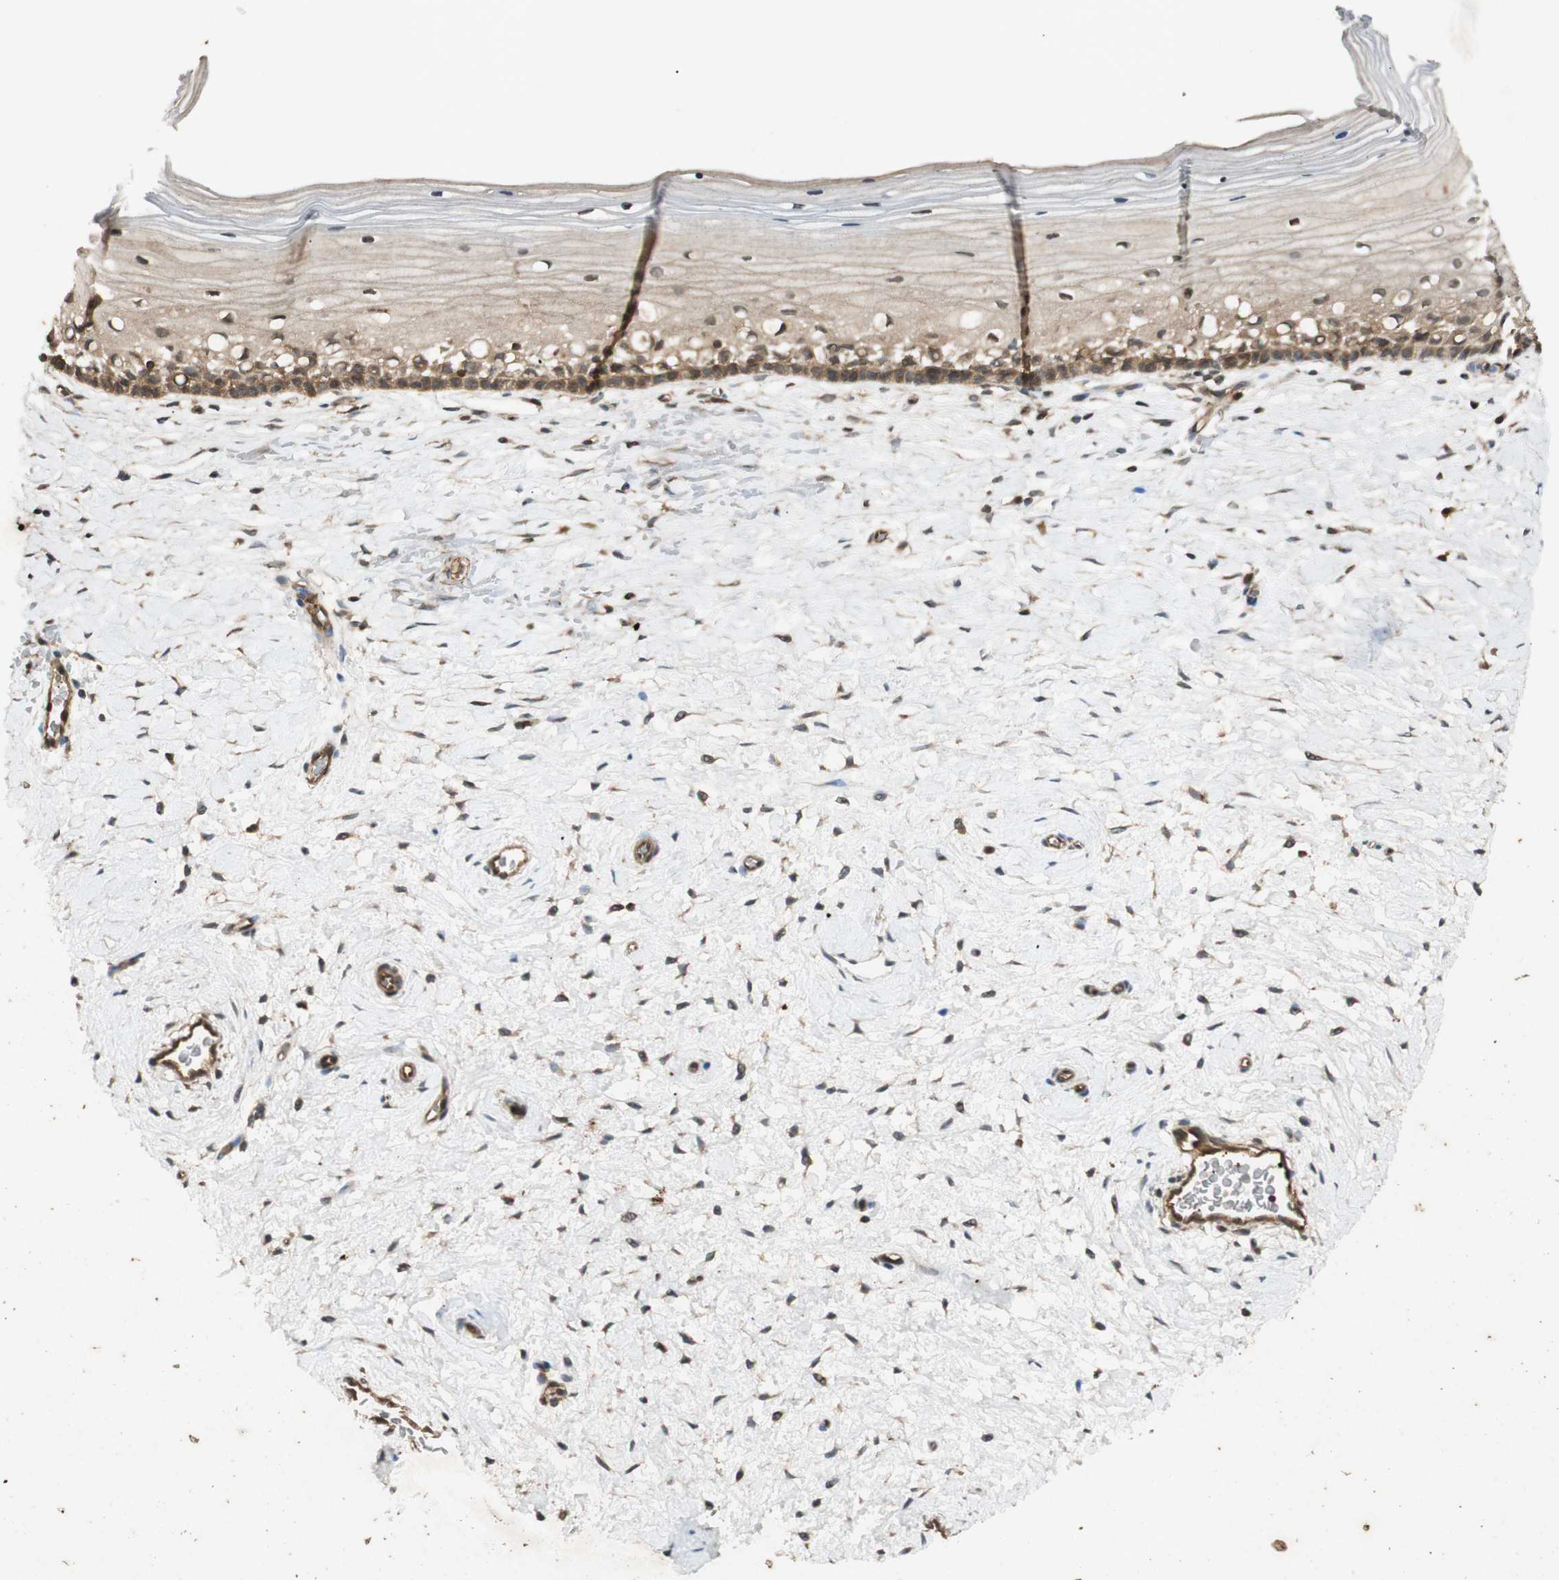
{"staining": {"intensity": "moderate", "quantity": ">75%", "location": "cytoplasmic/membranous"}, "tissue": "cervix", "cell_type": "Glandular cells", "image_type": "normal", "snomed": [{"axis": "morphology", "description": "Normal tissue, NOS"}, {"axis": "topography", "description": "Cervix"}], "caption": "Glandular cells reveal medium levels of moderate cytoplasmic/membranous positivity in approximately >75% of cells in benign human cervix.", "gene": "EPHA8", "patient": {"sex": "female", "age": 39}}